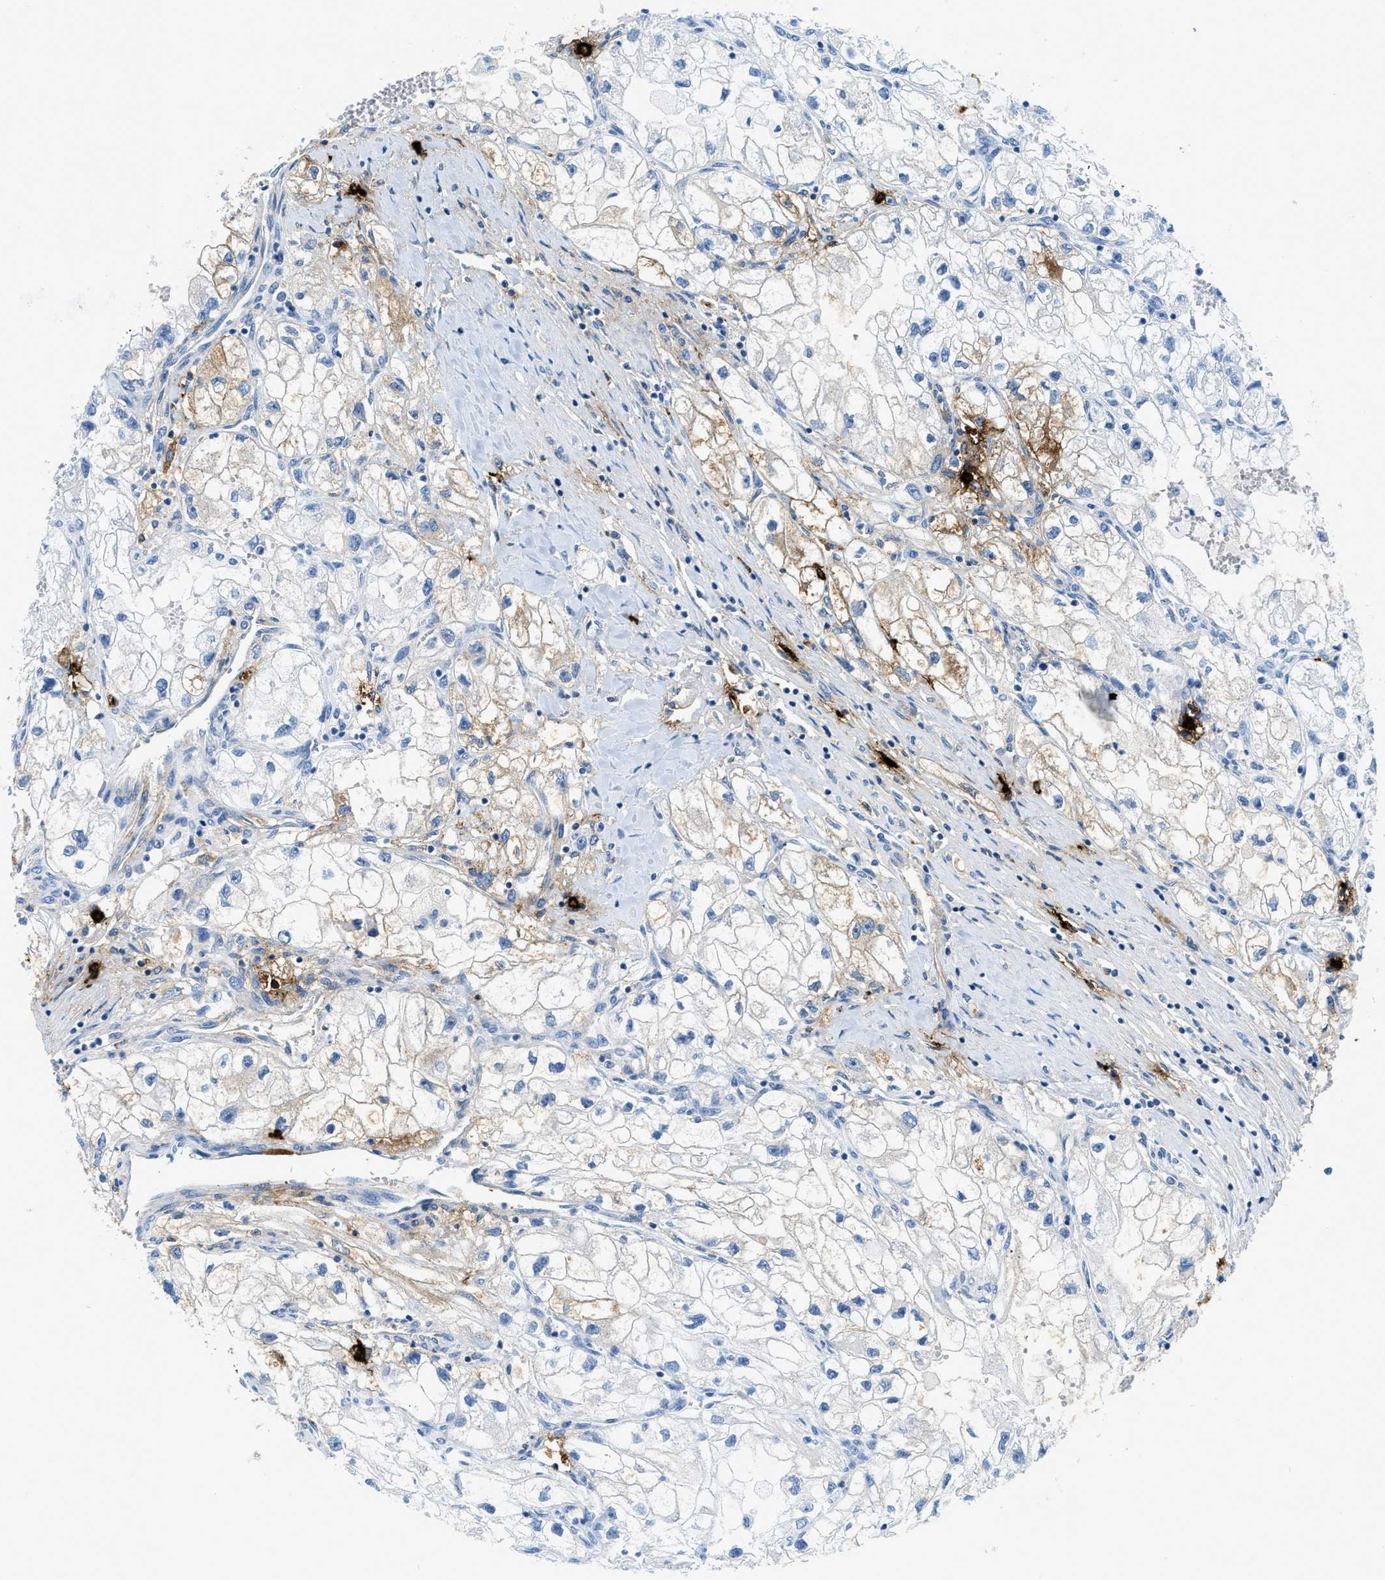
{"staining": {"intensity": "weak", "quantity": "<25%", "location": "cytoplasmic/membranous"}, "tissue": "renal cancer", "cell_type": "Tumor cells", "image_type": "cancer", "snomed": [{"axis": "morphology", "description": "Adenocarcinoma, NOS"}, {"axis": "topography", "description": "Kidney"}], "caption": "Renal adenocarcinoma was stained to show a protein in brown. There is no significant expression in tumor cells.", "gene": "TPSAB1", "patient": {"sex": "female", "age": 70}}